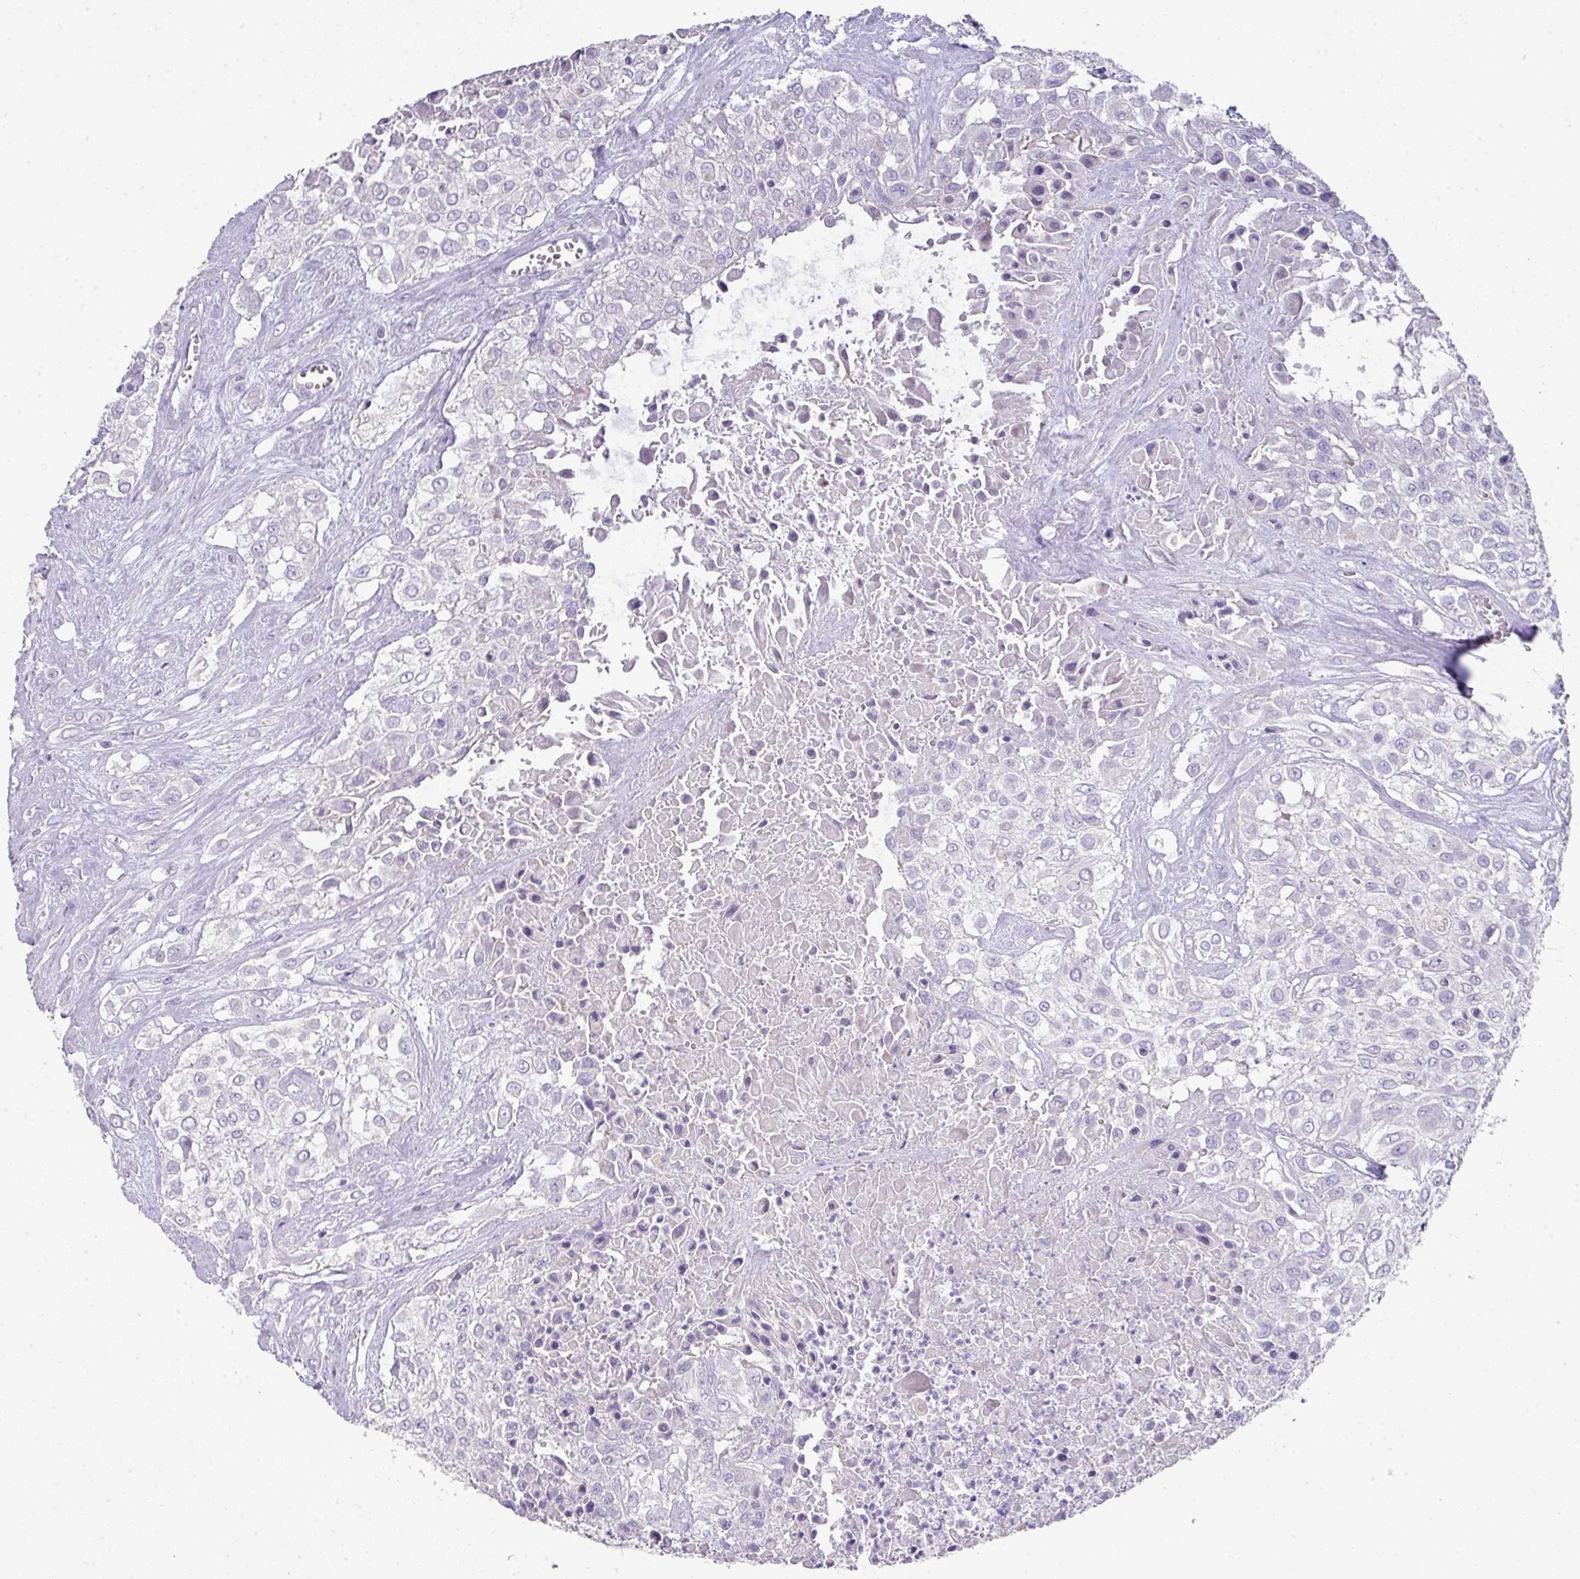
{"staining": {"intensity": "negative", "quantity": "none", "location": "none"}, "tissue": "urothelial cancer", "cell_type": "Tumor cells", "image_type": "cancer", "snomed": [{"axis": "morphology", "description": "Urothelial carcinoma, High grade"}, {"axis": "topography", "description": "Urinary bladder"}], "caption": "DAB (3,3'-diaminobenzidine) immunohistochemical staining of human urothelial carcinoma (high-grade) reveals no significant positivity in tumor cells. (Immunohistochemistry (ihc), brightfield microscopy, high magnification).", "gene": "GLI4", "patient": {"sex": "male", "age": 67}}